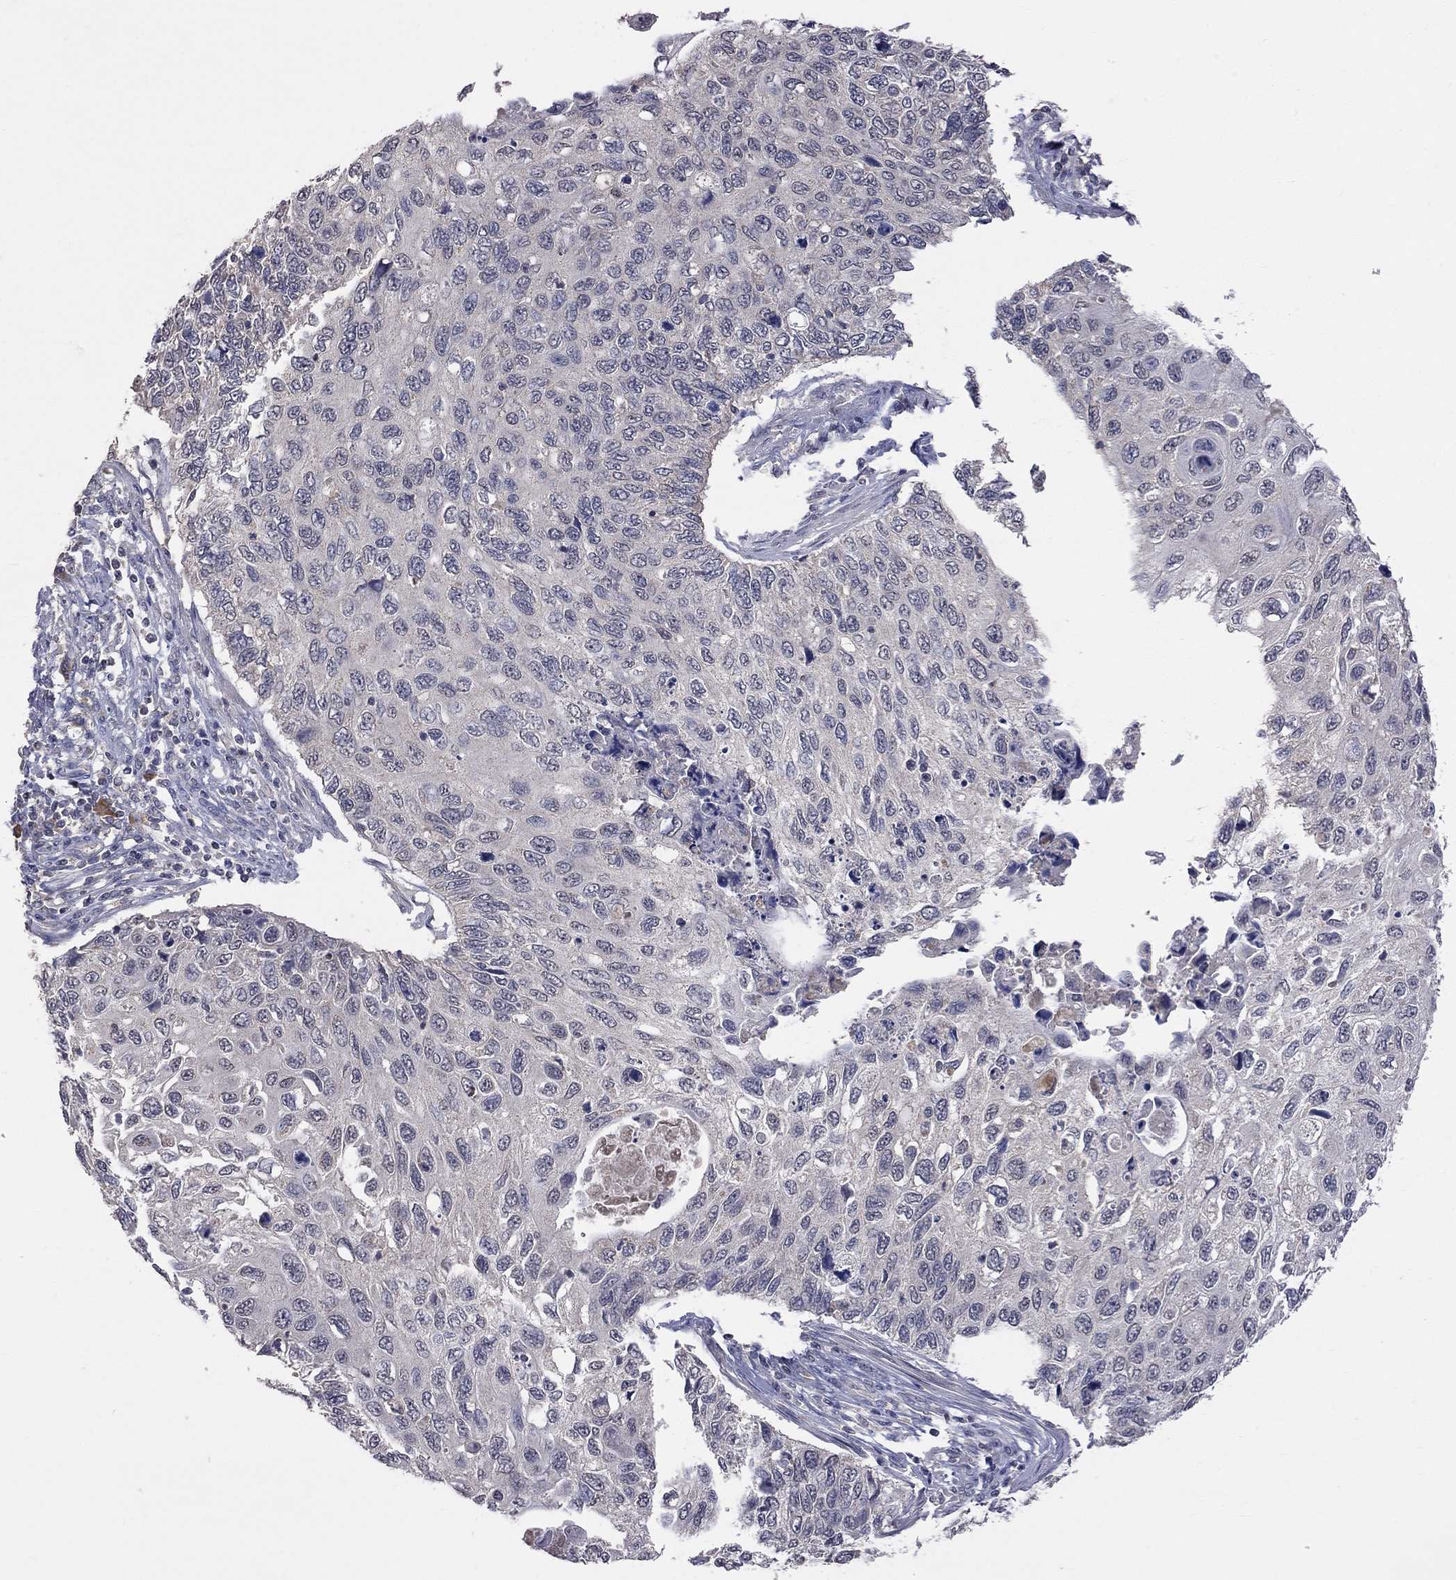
{"staining": {"intensity": "negative", "quantity": "none", "location": "none"}, "tissue": "cervical cancer", "cell_type": "Tumor cells", "image_type": "cancer", "snomed": [{"axis": "morphology", "description": "Squamous cell carcinoma, NOS"}, {"axis": "topography", "description": "Cervix"}], "caption": "Immunohistochemical staining of cervical cancer (squamous cell carcinoma) reveals no significant expression in tumor cells. (DAB (3,3'-diaminobenzidine) IHC, high magnification).", "gene": "HTR6", "patient": {"sex": "female", "age": 70}}